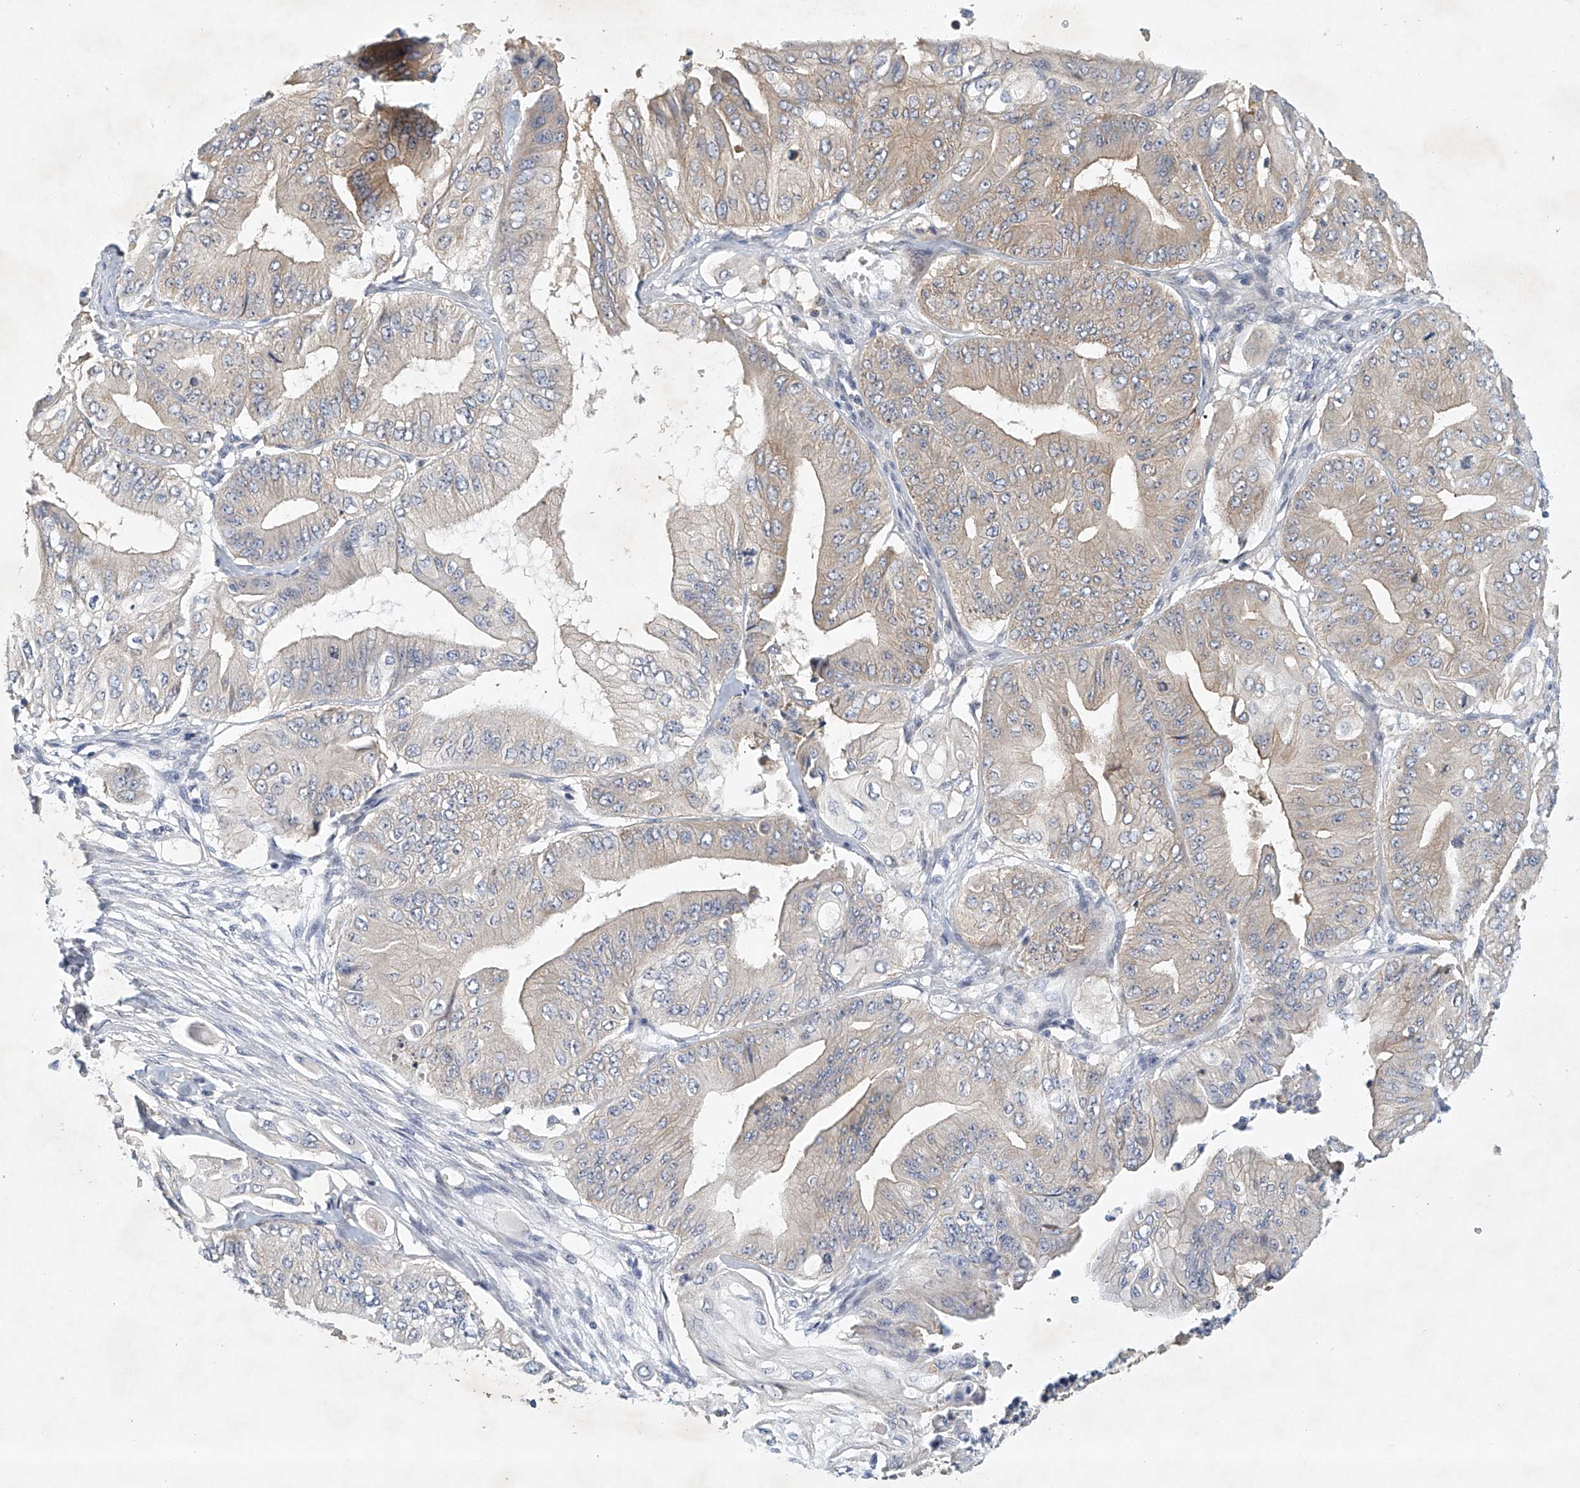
{"staining": {"intensity": "moderate", "quantity": "<25%", "location": "cytoplasmic/membranous"}, "tissue": "pancreatic cancer", "cell_type": "Tumor cells", "image_type": "cancer", "snomed": [{"axis": "morphology", "description": "Adenocarcinoma, NOS"}, {"axis": "topography", "description": "Pancreas"}], "caption": "Protein staining by immunohistochemistry demonstrates moderate cytoplasmic/membranous staining in approximately <25% of tumor cells in pancreatic cancer. (Stains: DAB (3,3'-diaminobenzidine) in brown, nuclei in blue, Microscopy: brightfield microscopy at high magnification).", "gene": "CARMIL1", "patient": {"sex": "female", "age": 77}}